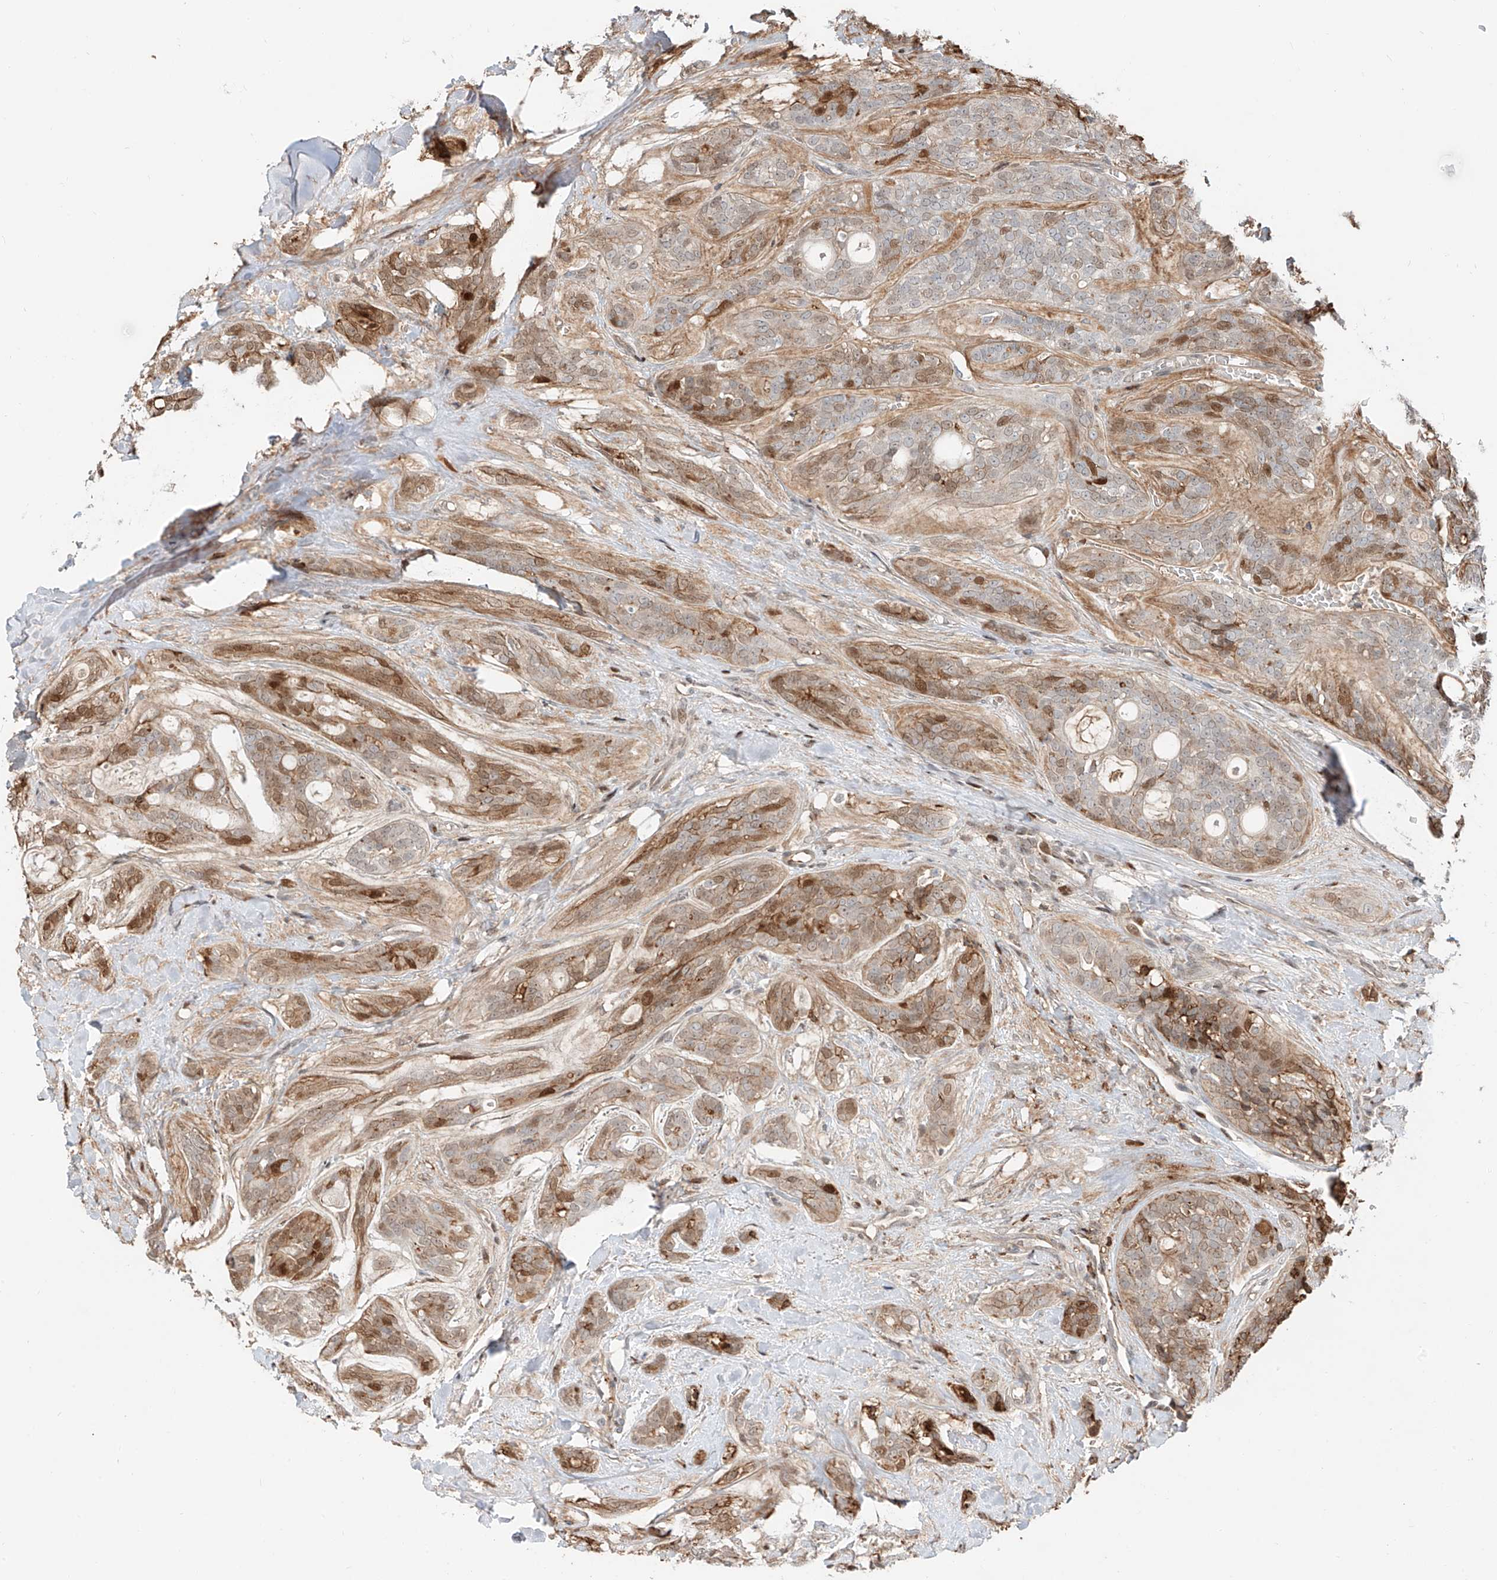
{"staining": {"intensity": "moderate", "quantity": "<25%", "location": "cytoplasmic/membranous,nuclear"}, "tissue": "head and neck cancer", "cell_type": "Tumor cells", "image_type": "cancer", "snomed": [{"axis": "morphology", "description": "Adenocarcinoma, NOS"}, {"axis": "topography", "description": "Head-Neck"}], "caption": "Head and neck cancer (adenocarcinoma) stained for a protein (brown) demonstrates moderate cytoplasmic/membranous and nuclear positive positivity in approximately <25% of tumor cells.", "gene": "CEP162", "patient": {"sex": "male", "age": 66}}